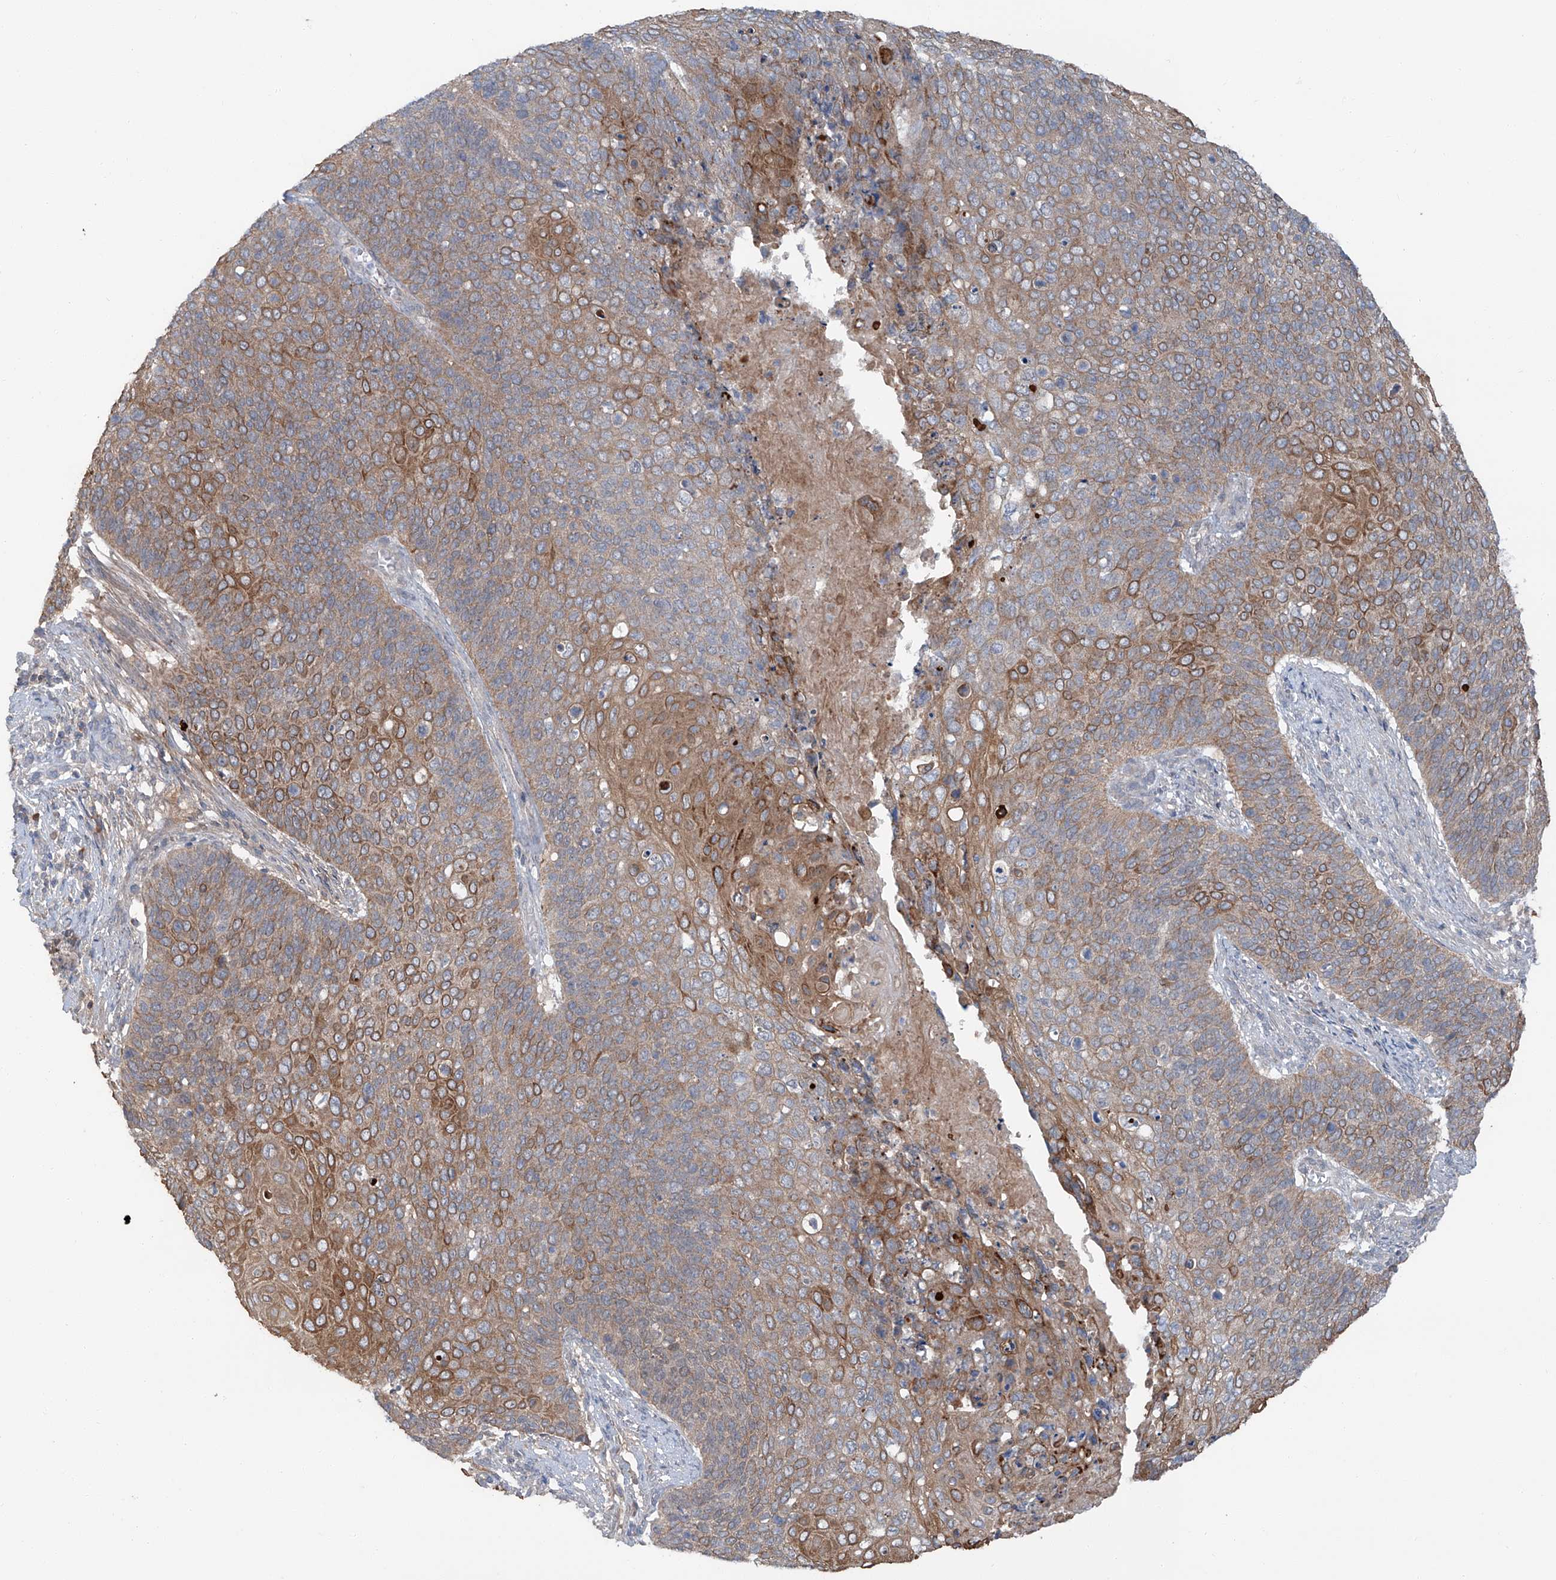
{"staining": {"intensity": "moderate", "quantity": ">75%", "location": "cytoplasmic/membranous"}, "tissue": "cervical cancer", "cell_type": "Tumor cells", "image_type": "cancer", "snomed": [{"axis": "morphology", "description": "Squamous cell carcinoma, NOS"}, {"axis": "topography", "description": "Cervix"}], "caption": "Brown immunohistochemical staining in cervical squamous cell carcinoma exhibits moderate cytoplasmic/membranous expression in approximately >75% of tumor cells.", "gene": "SIX4", "patient": {"sex": "female", "age": 39}}